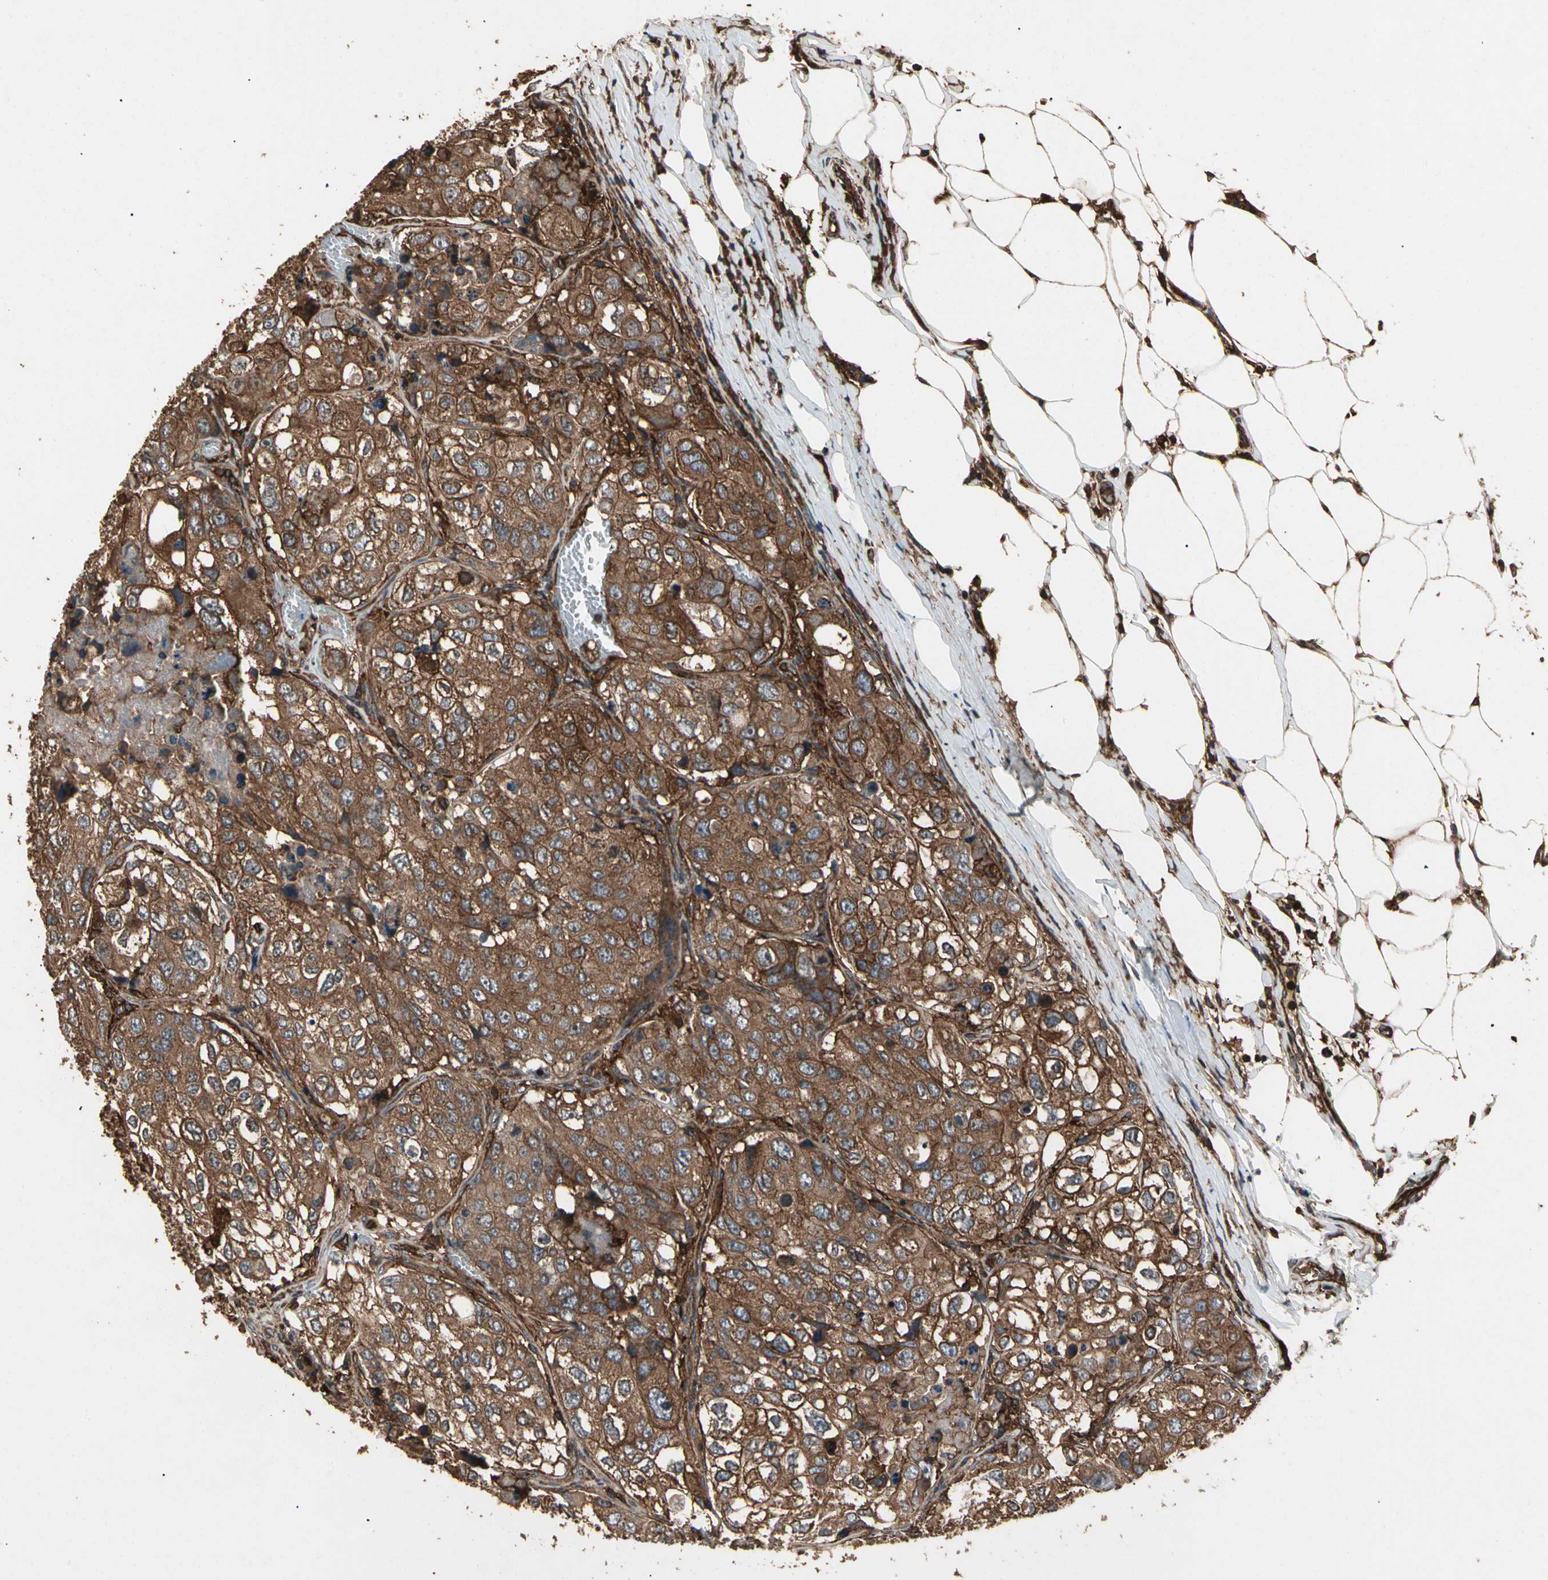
{"staining": {"intensity": "moderate", "quantity": ">75%", "location": "cytoplasmic/membranous"}, "tissue": "urothelial cancer", "cell_type": "Tumor cells", "image_type": "cancer", "snomed": [{"axis": "morphology", "description": "Urothelial carcinoma, High grade"}, {"axis": "topography", "description": "Lymph node"}, {"axis": "topography", "description": "Urinary bladder"}], "caption": "Tumor cells reveal medium levels of moderate cytoplasmic/membranous expression in about >75% of cells in urothelial carcinoma (high-grade). Immunohistochemistry (ihc) stains the protein of interest in brown and the nuclei are stained blue.", "gene": "AGBL2", "patient": {"sex": "male", "age": 51}}